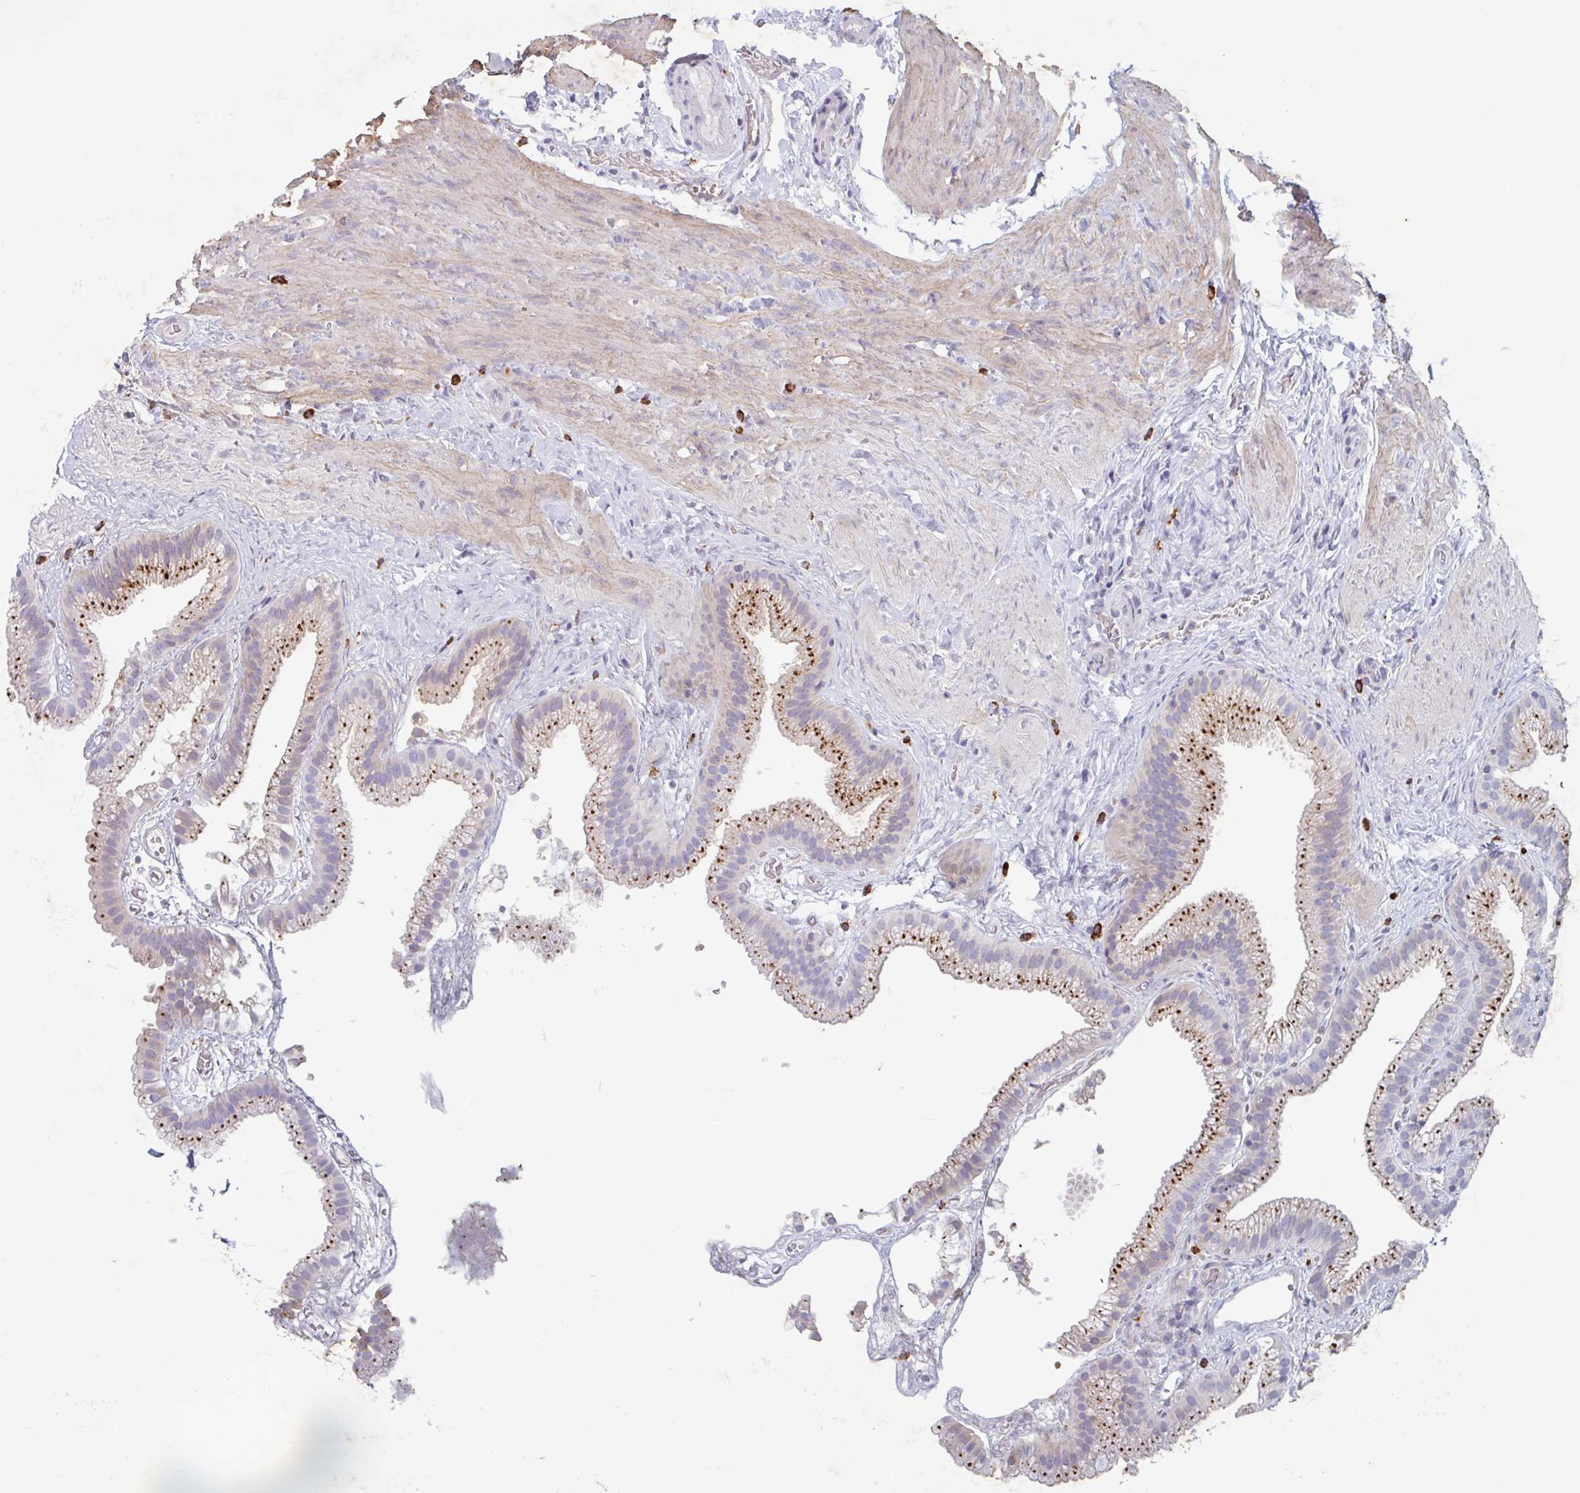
{"staining": {"intensity": "strong", "quantity": ">75%", "location": "cytoplasmic/membranous"}, "tissue": "gallbladder", "cell_type": "Glandular cells", "image_type": "normal", "snomed": [{"axis": "morphology", "description": "Normal tissue, NOS"}, {"axis": "topography", "description": "Gallbladder"}], "caption": "Glandular cells exhibit high levels of strong cytoplasmic/membranous expression in approximately >75% of cells in benign gallbladder. The staining is performed using DAB (3,3'-diaminobenzidine) brown chromogen to label protein expression. The nuclei are counter-stained blue using hematoxylin.", "gene": "MANBA", "patient": {"sex": "female", "age": 63}}